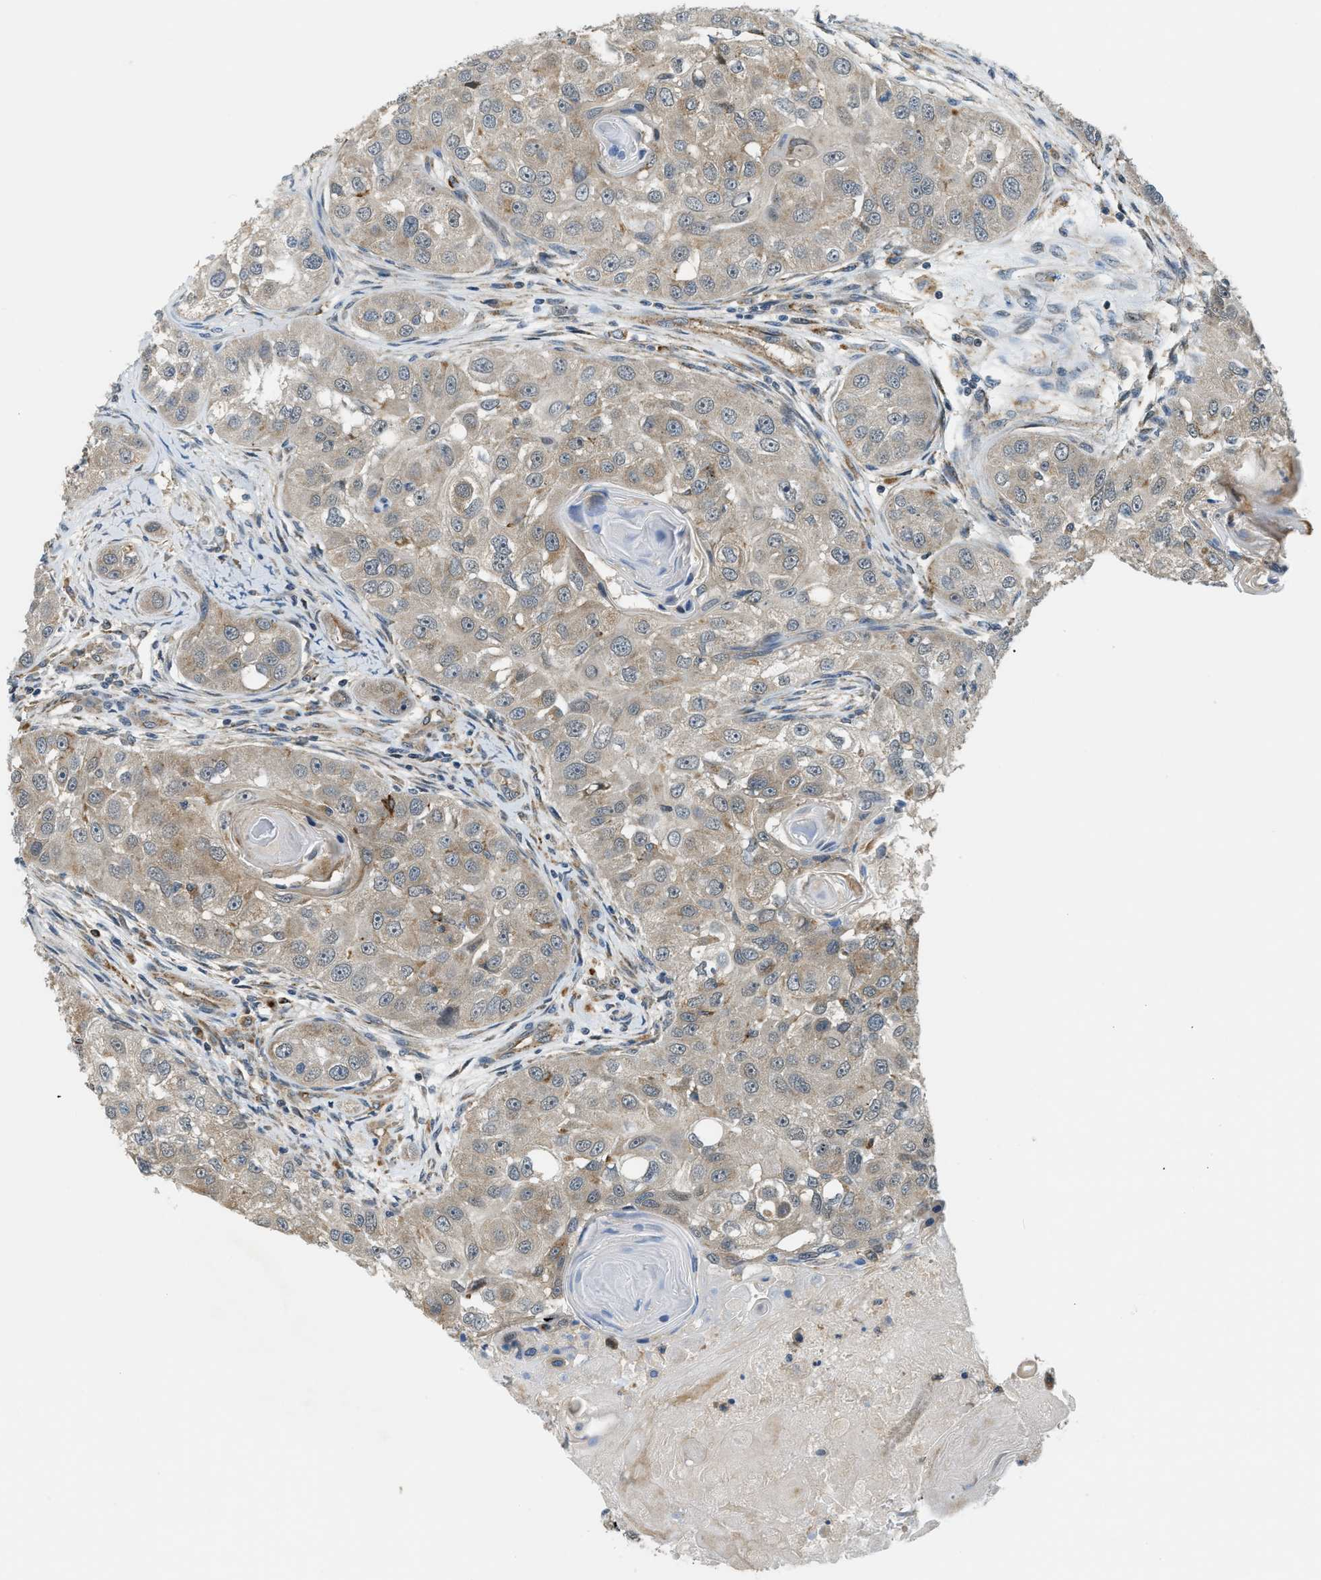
{"staining": {"intensity": "weak", "quantity": ">75%", "location": "cytoplasmic/membranous"}, "tissue": "head and neck cancer", "cell_type": "Tumor cells", "image_type": "cancer", "snomed": [{"axis": "morphology", "description": "Normal tissue, NOS"}, {"axis": "morphology", "description": "Squamous cell carcinoma, NOS"}, {"axis": "topography", "description": "Skeletal muscle"}, {"axis": "topography", "description": "Head-Neck"}], "caption": "A brown stain labels weak cytoplasmic/membranous positivity of a protein in squamous cell carcinoma (head and neck) tumor cells.", "gene": "STARD3NL", "patient": {"sex": "male", "age": 51}}